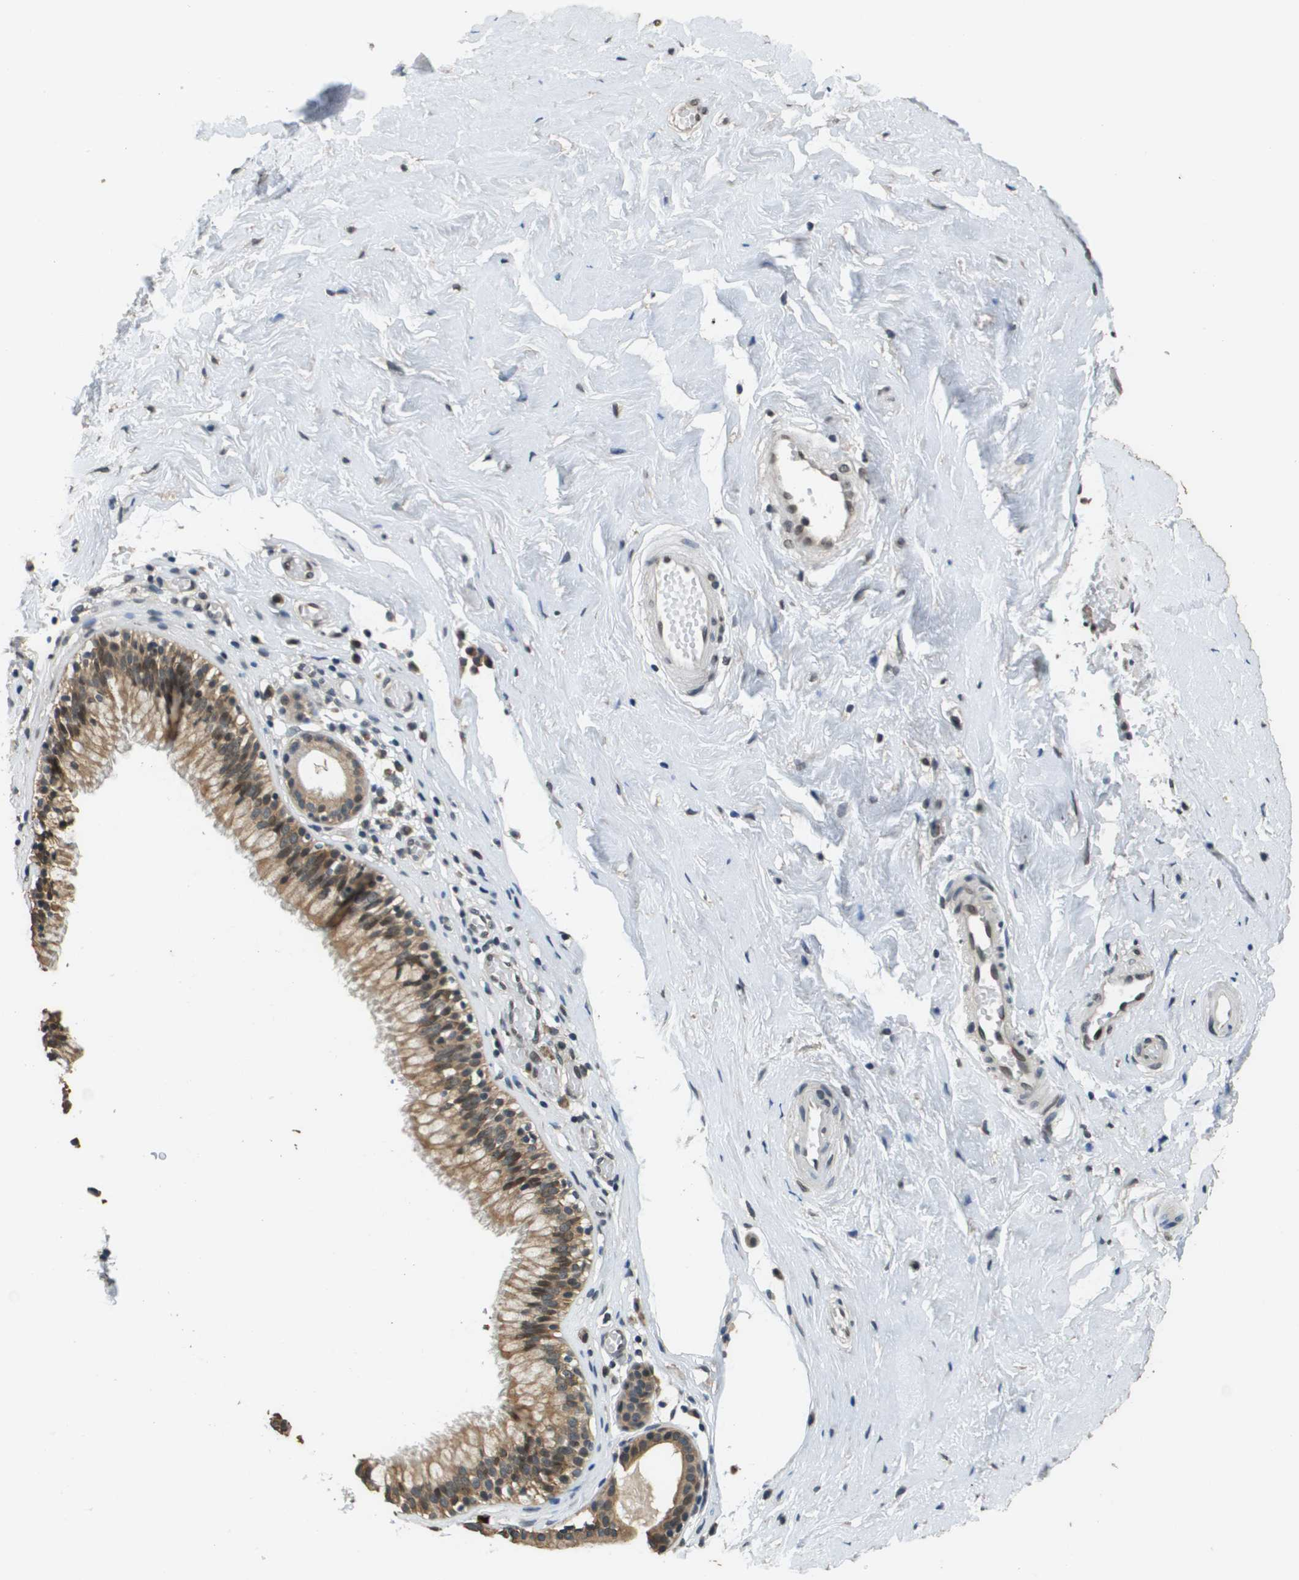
{"staining": {"intensity": "moderate", "quantity": ">75%", "location": "cytoplasmic/membranous"}, "tissue": "nasopharynx", "cell_type": "Respiratory epithelial cells", "image_type": "normal", "snomed": [{"axis": "morphology", "description": "Normal tissue, NOS"}, {"axis": "morphology", "description": "Inflammation, NOS"}, {"axis": "topography", "description": "Nasopharynx"}], "caption": "Brown immunohistochemical staining in benign human nasopharynx displays moderate cytoplasmic/membranous positivity in approximately >75% of respiratory epithelial cells. The staining was performed using DAB, with brown indicating positive protein expression. Nuclei are stained blue with hematoxylin.", "gene": "FANCC", "patient": {"sex": "male", "age": 48}}